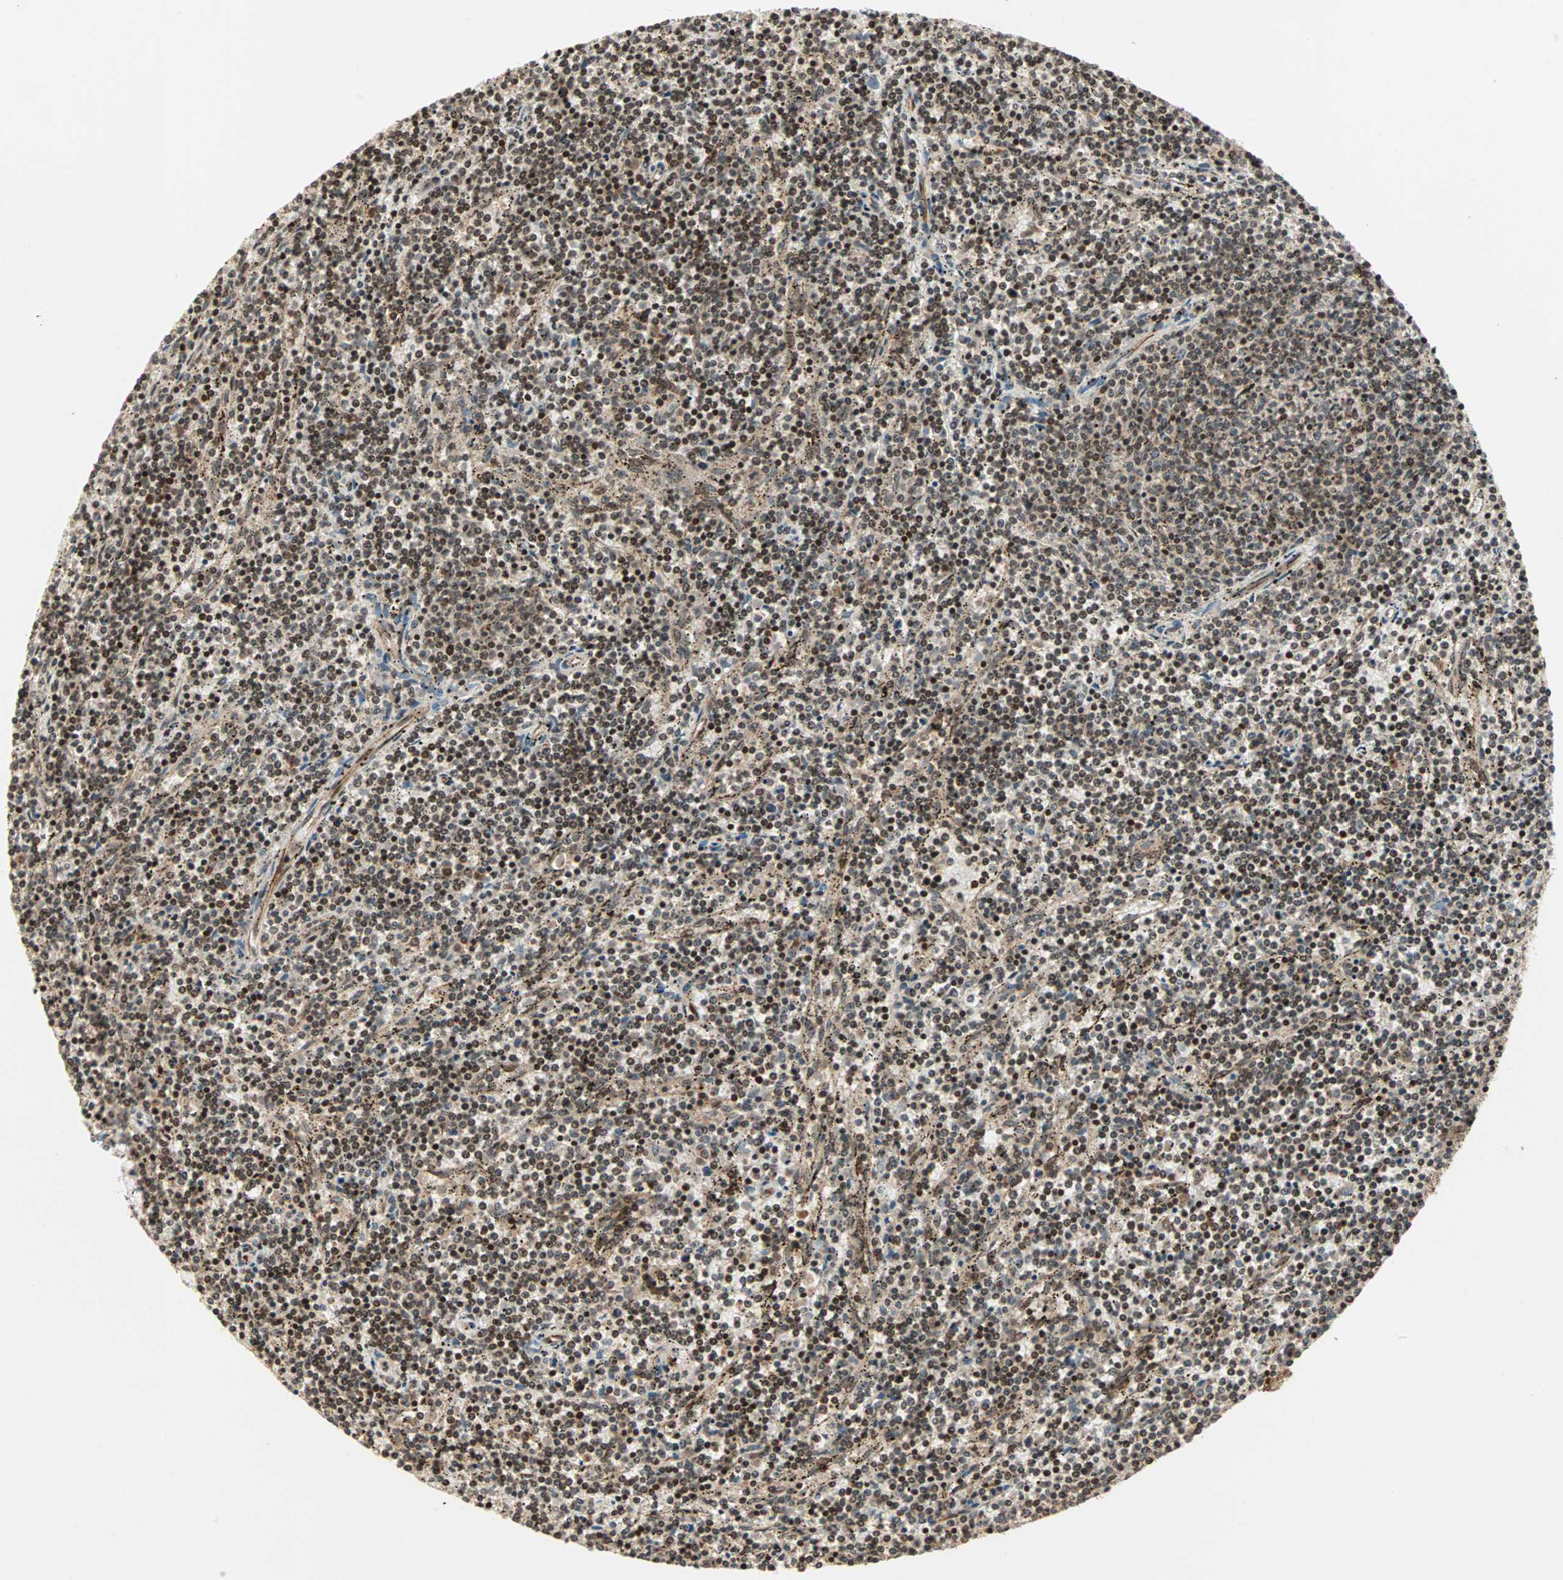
{"staining": {"intensity": "moderate", "quantity": ">75%", "location": "nuclear"}, "tissue": "lymphoma", "cell_type": "Tumor cells", "image_type": "cancer", "snomed": [{"axis": "morphology", "description": "Malignant lymphoma, non-Hodgkin's type, Low grade"}, {"axis": "topography", "description": "Spleen"}], "caption": "The image displays staining of lymphoma, revealing moderate nuclear protein positivity (brown color) within tumor cells.", "gene": "ZBED9", "patient": {"sex": "female", "age": 50}}